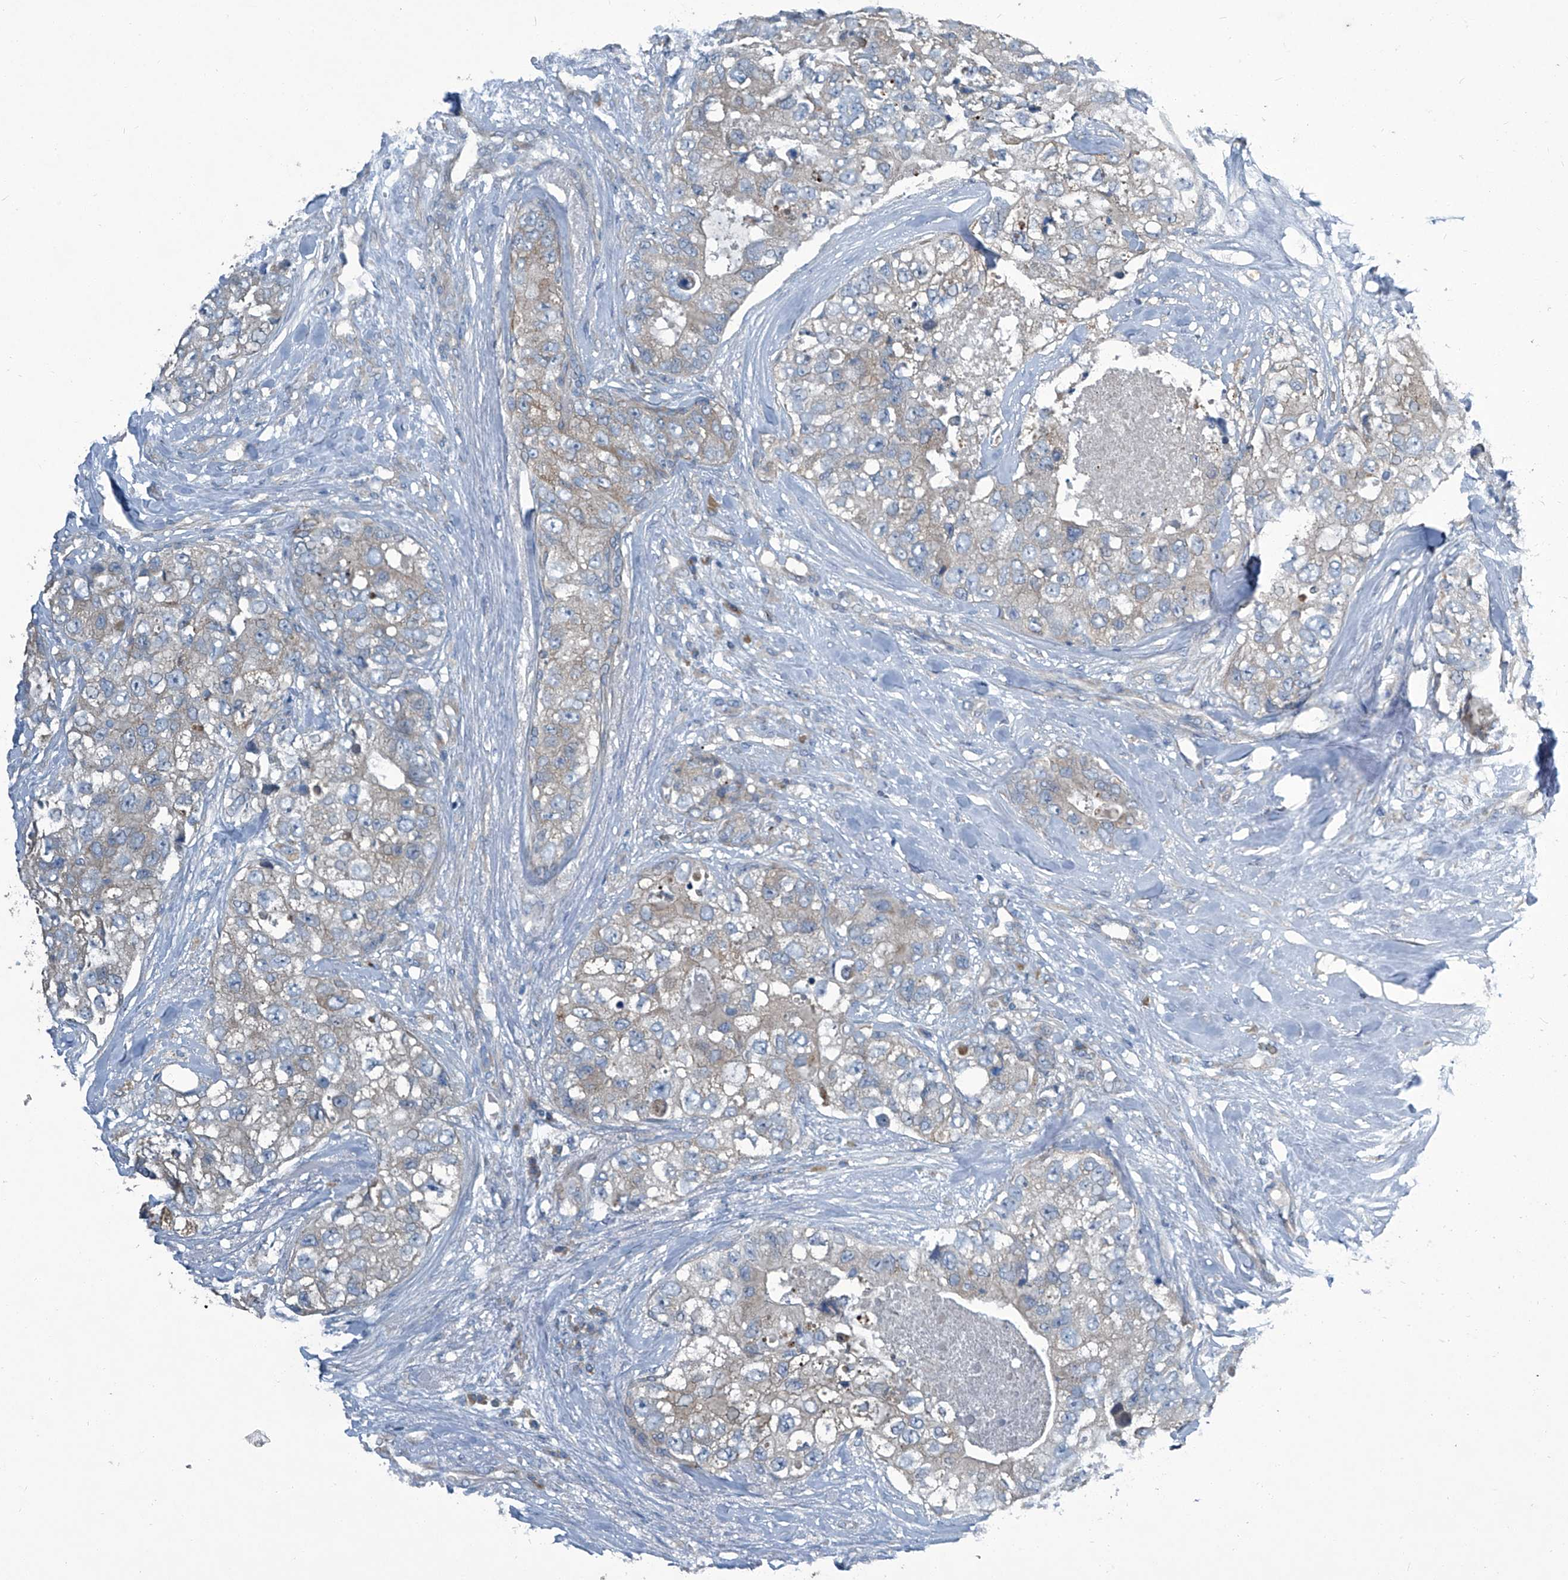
{"staining": {"intensity": "weak", "quantity": "25%-75%", "location": "cytoplasmic/membranous"}, "tissue": "breast cancer", "cell_type": "Tumor cells", "image_type": "cancer", "snomed": [{"axis": "morphology", "description": "Duct carcinoma"}, {"axis": "topography", "description": "Breast"}], "caption": "IHC of human intraductal carcinoma (breast) demonstrates low levels of weak cytoplasmic/membranous expression in about 25%-75% of tumor cells.", "gene": "SLC26A11", "patient": {"sex": "female", "age": 62}}